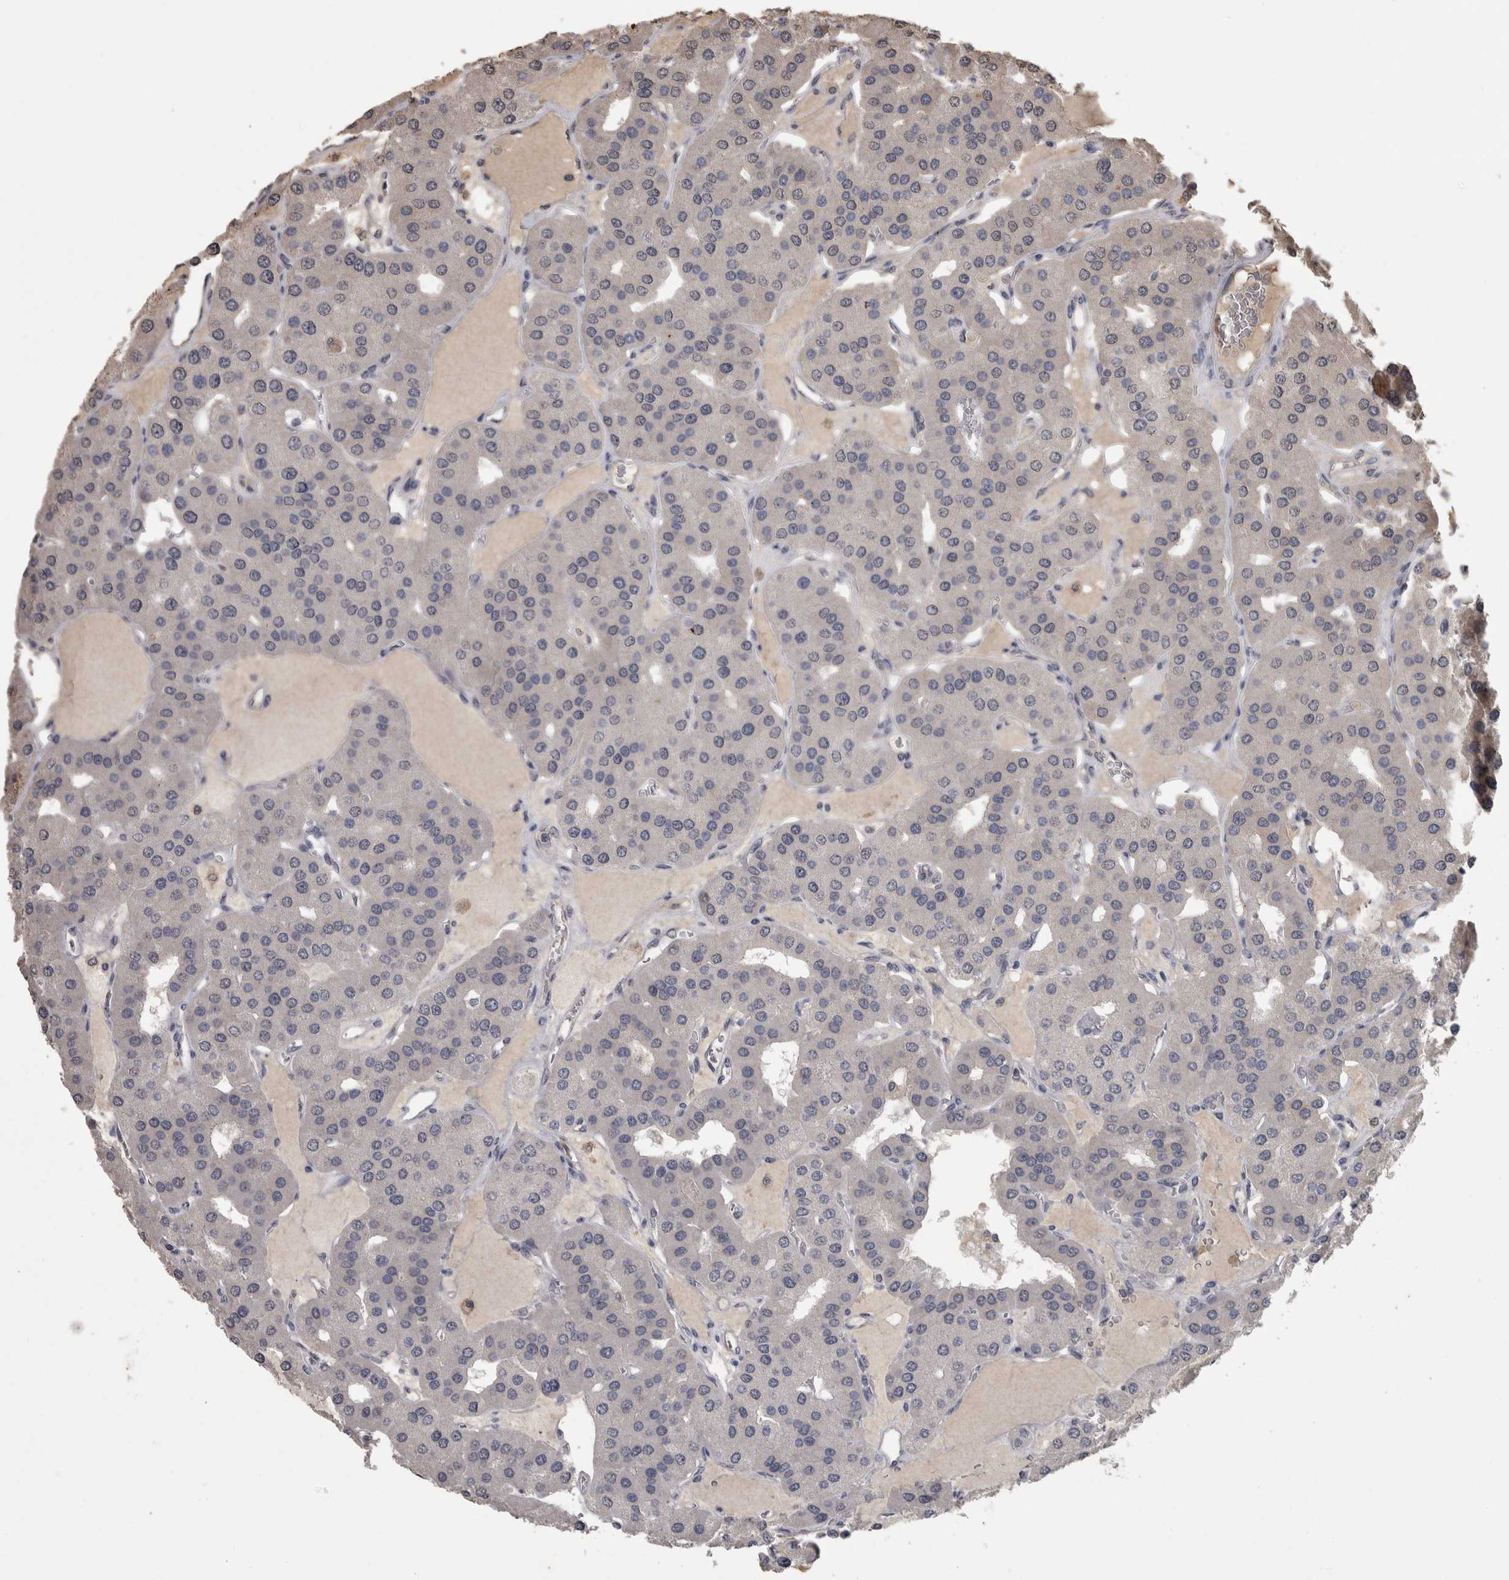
{"staining": {"intensity": "weak", "quantity": "25%-75%", "location": "cytoplasmic/membranous"}, "tissue": "parathyroid gland", "cell_type": "Glandular cells", "image_type": "normal", "snomed": [{"axis": "morphology", "description": "Normal tissue, NOS"}, {"axis": "morphology", "description": "Adenoma, NOS"}, {"axis": "topography", "description": "Parathyroid gland"}], "caption": "The photomicrograph exhibits a brown stain indicating the presence of a protein in the cytoplasmic/membranous of glandular cells in parathyroid gland. The staining was performed using DAB to visualize the protein expression in brown, while the nuclei were stained in blue with hematoxylin (Magnification: 20x).", "gene": "PIK3AP1", "patient": {"sex": "female", "age": 86}}